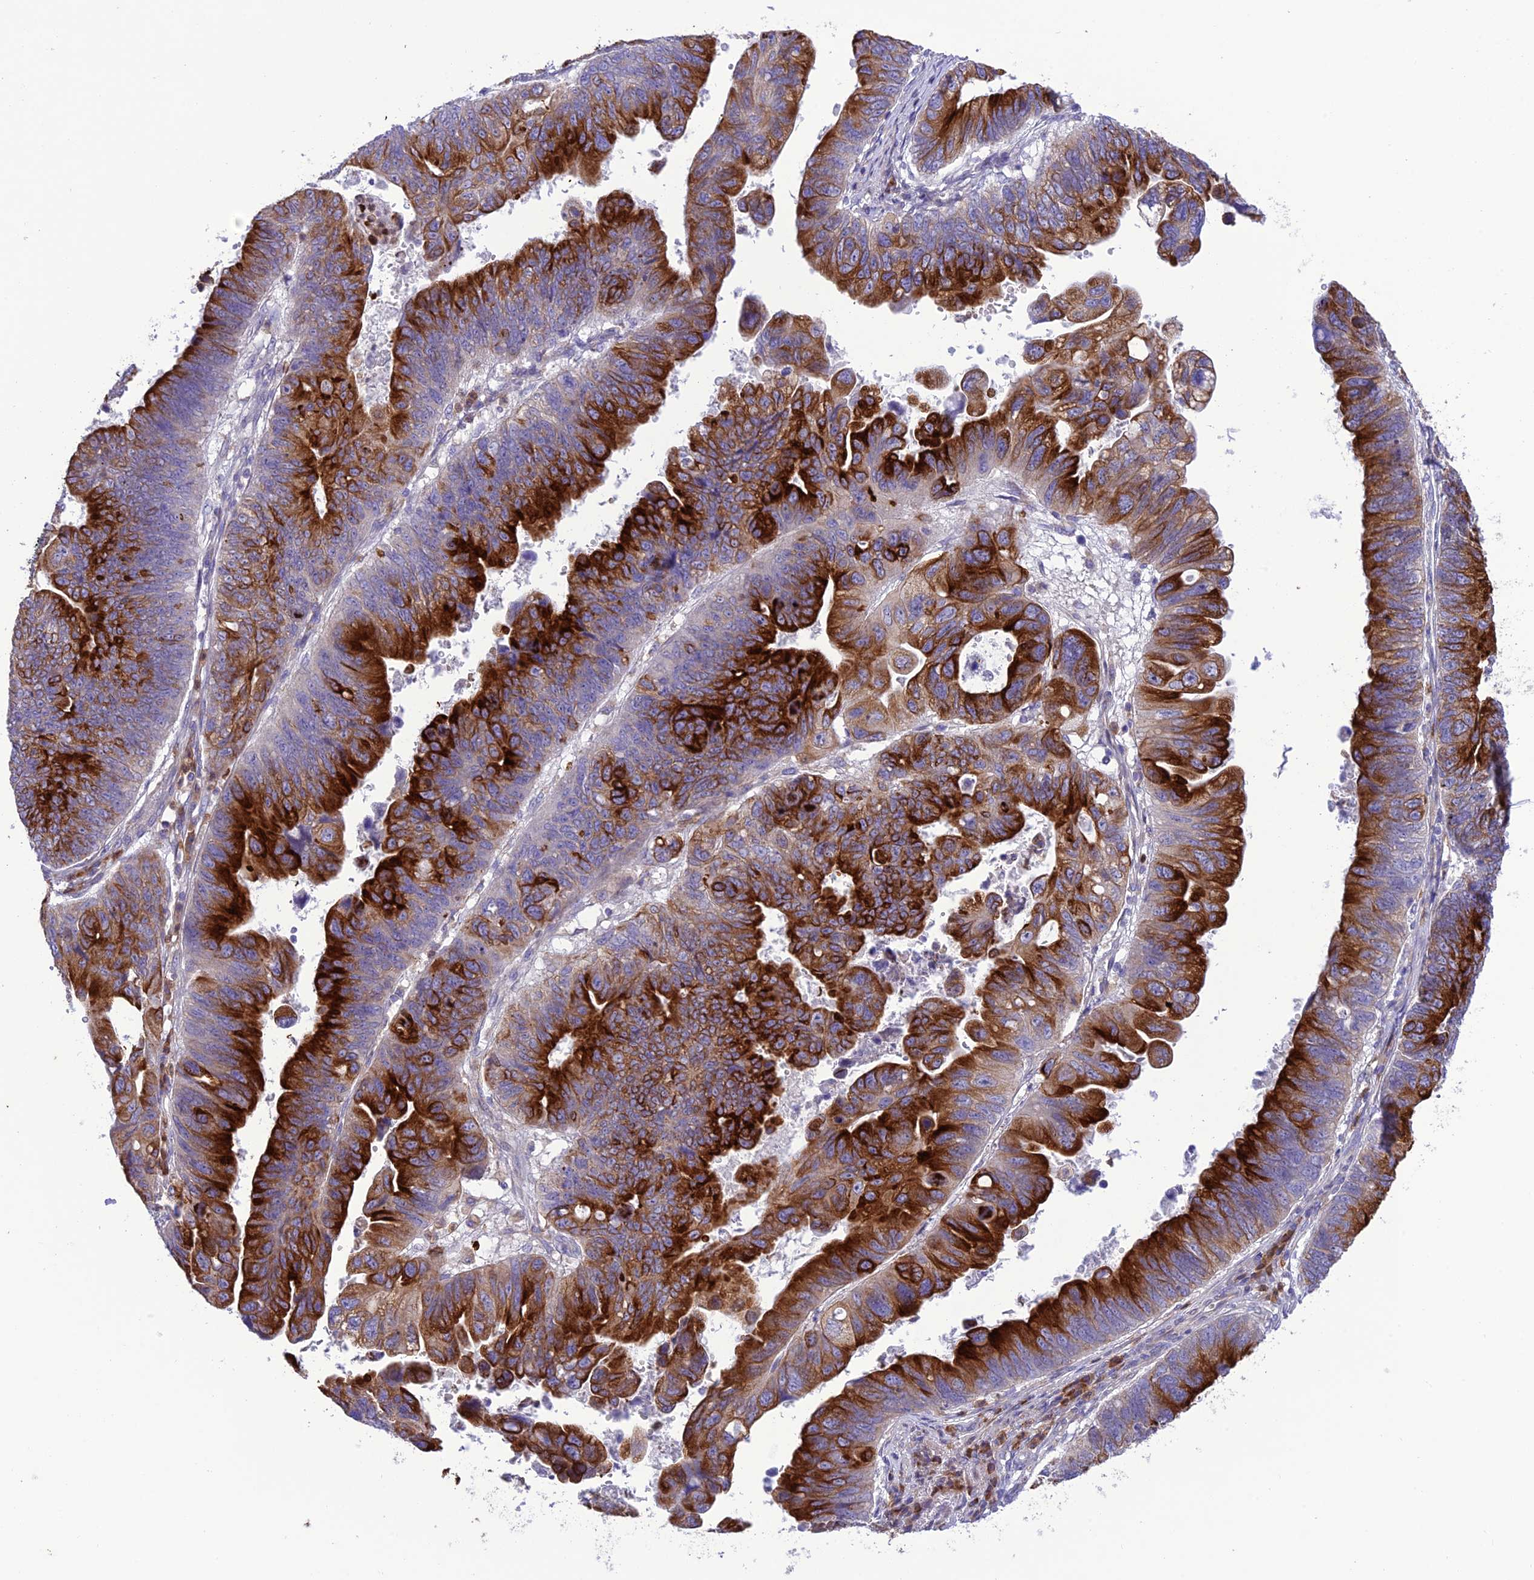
{"staining": {"intensity": "strong", "quantity": ">75%", "location": "cytoplasmic/membranous"}, "tissue": "stomach cancer", "cell_type": "Tumor cells", "image_type": "cancer", "snomed": [{"axis": "morphology", "description": "Adenocarcinoma, NOS"}, {"axis": "topography", "description": "Stomach"}], "caption": "This image shows immunohistochemistry staining of stomach cancer (adenocarcinoma), with high strong cytoplasmic/membranous positivity in approximately >75% of tumor cells.", "gene": "JMY", "patient": {"sex": "male", "age": 59}}